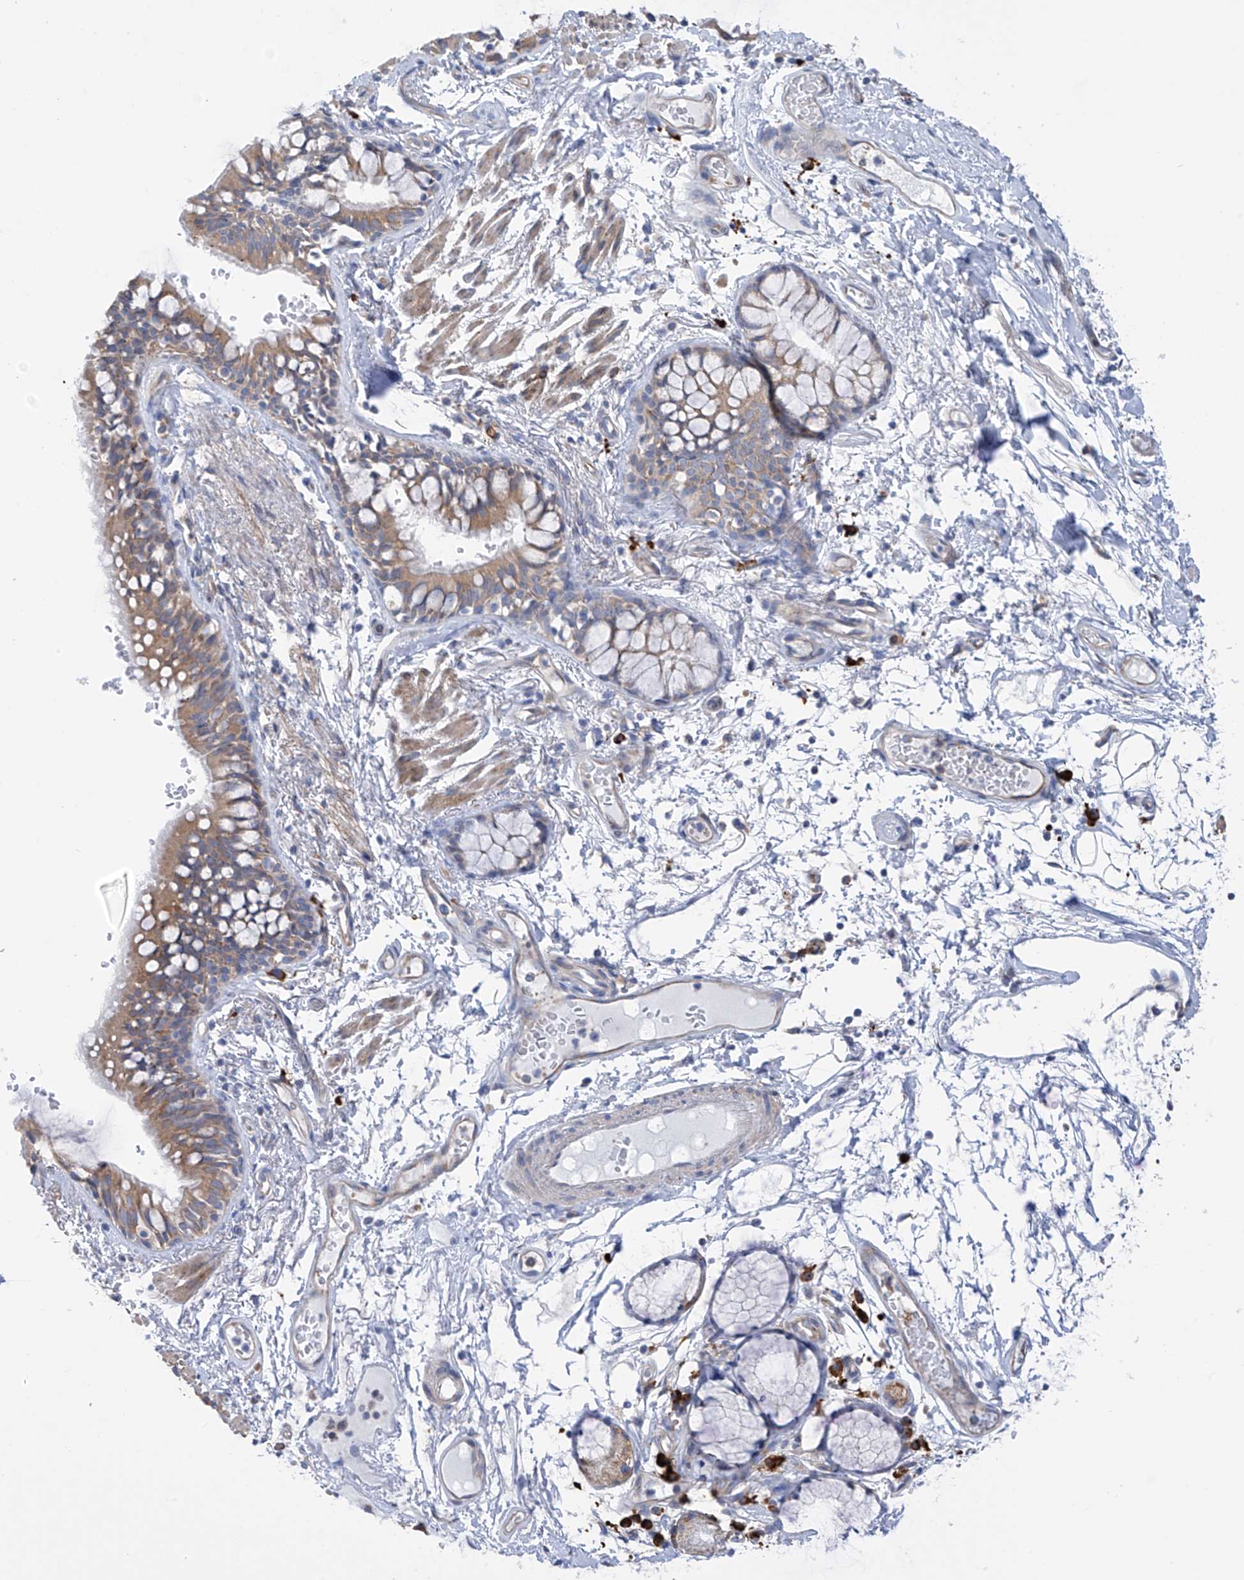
{"staining": {"intensity": "moderate", "quantity": "25%-75%", "location": "cytoplasmic/membranous"}, "tissue": "bronchus", "cell_type": "Respiratory epithelial cells", "image_type": "normal", "snomed": [{"axis": "morphology", "description": "Normal tissue, NOS"}, {"axis": "topography", "description": "Cartilage tissue"}, {"axis": "topography", "description": "Bronchus"}], "caption": "Immunohistochemistry of benign bronchus displays medium levels of moderate cytoplasmic/membranous staining in about 25%-75% of respiratory epithelial cells. The staining was performed using DAB to visualize the protein expression in brown, while the nuclei were stained in blue with hematoxylin (Magnification: 20x).", "gene": "REC8", "patient": {"sex": "female", "age": 73}}